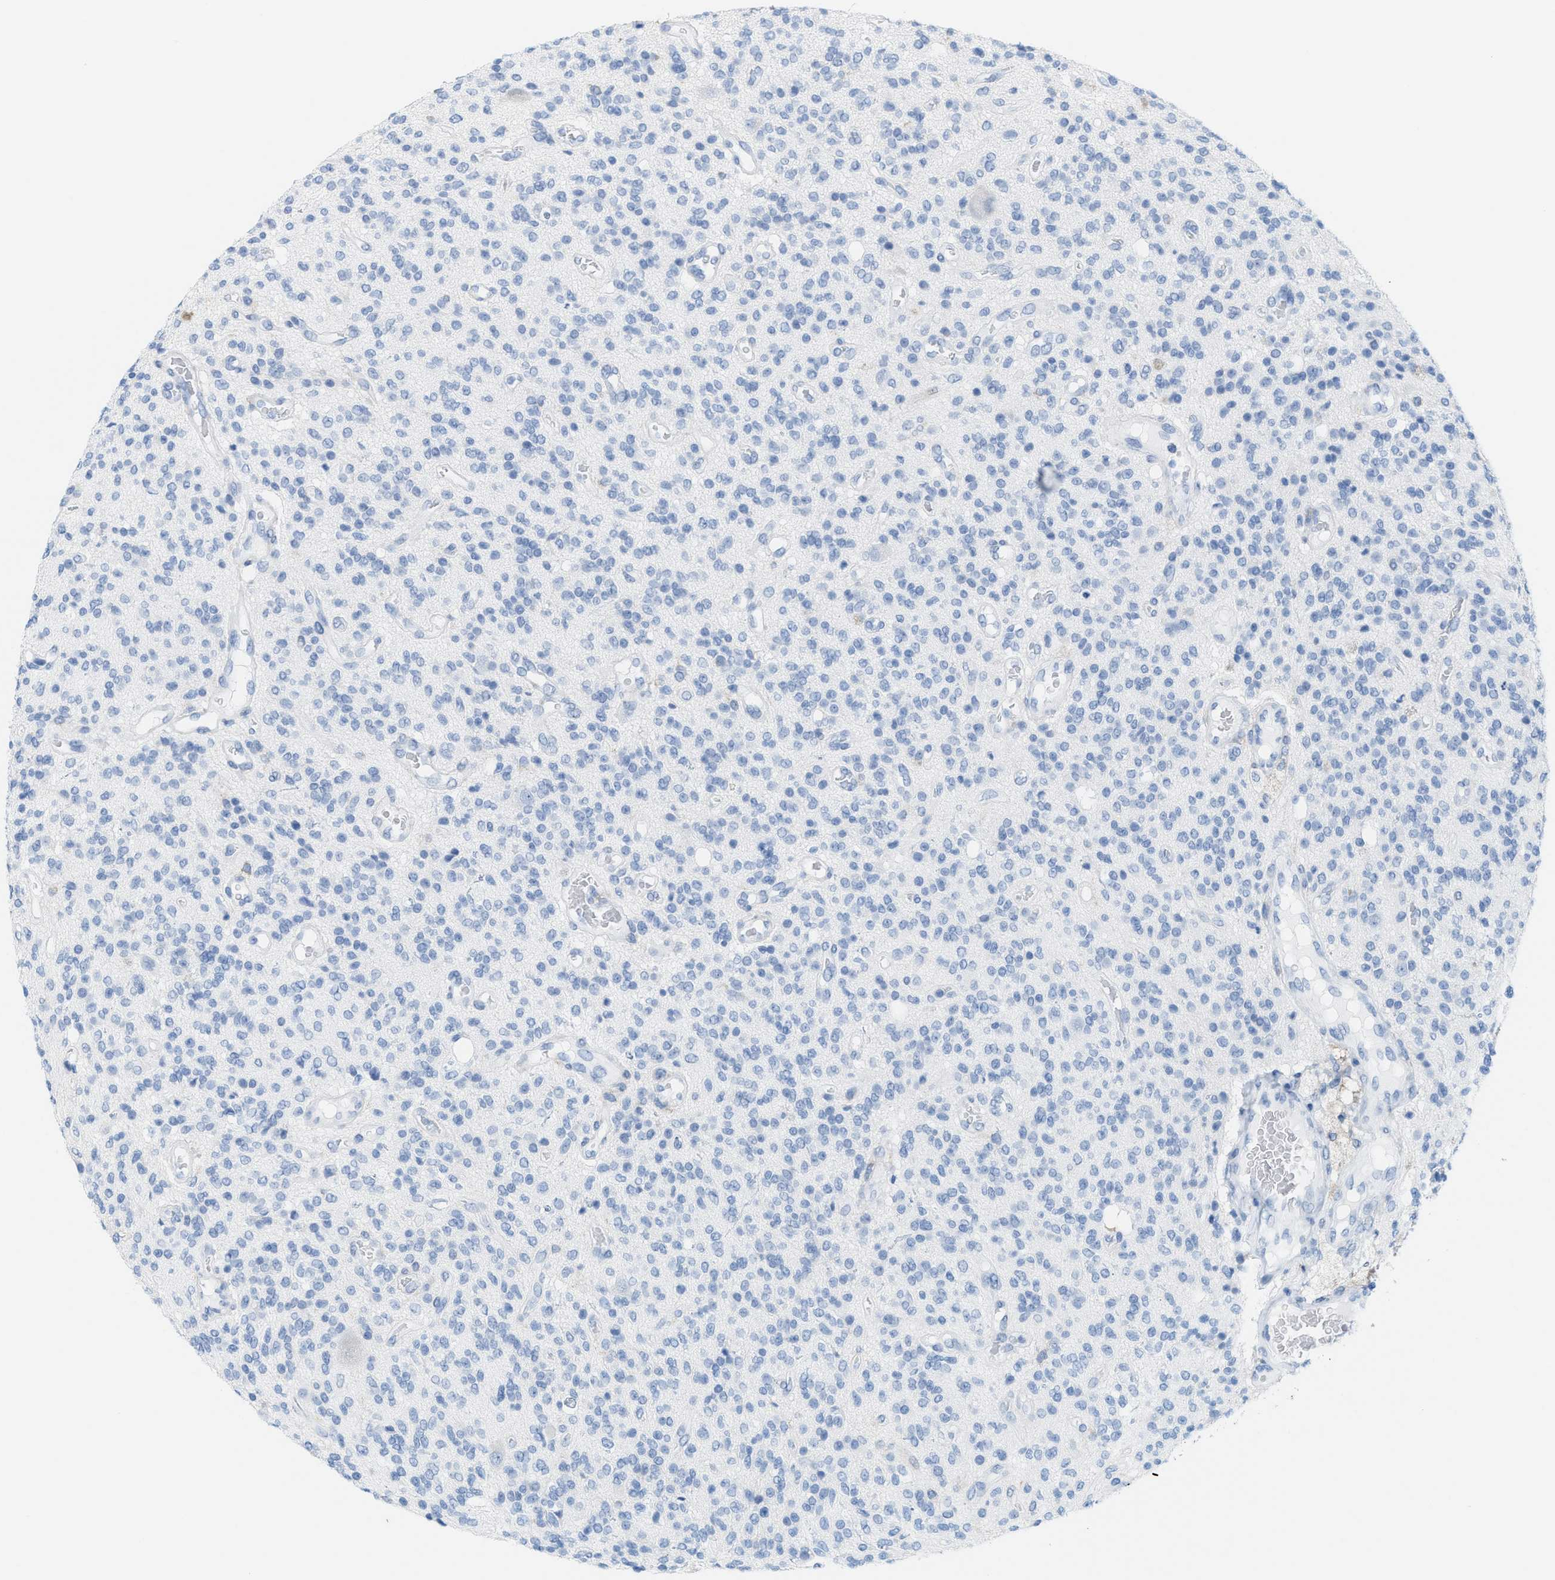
{"staining": {"intensity": "negative", "quantity": "none", "location": "none"}, "tissue": "glioma", "cell_type": "Tumor cells", "image_type": "cancer", "snomed": [{"axis": "morphology", "description": "Glioma, malignant, High grade"}, {"axis": "topography", "description": "Brain"}], "caption": "Immunohistochemical staining of human malignant high-grade glioma demonstrates no significant expression in tumor cells.", "gene": "KIFC3", "patient": {"sex": "male", "age": 34}}